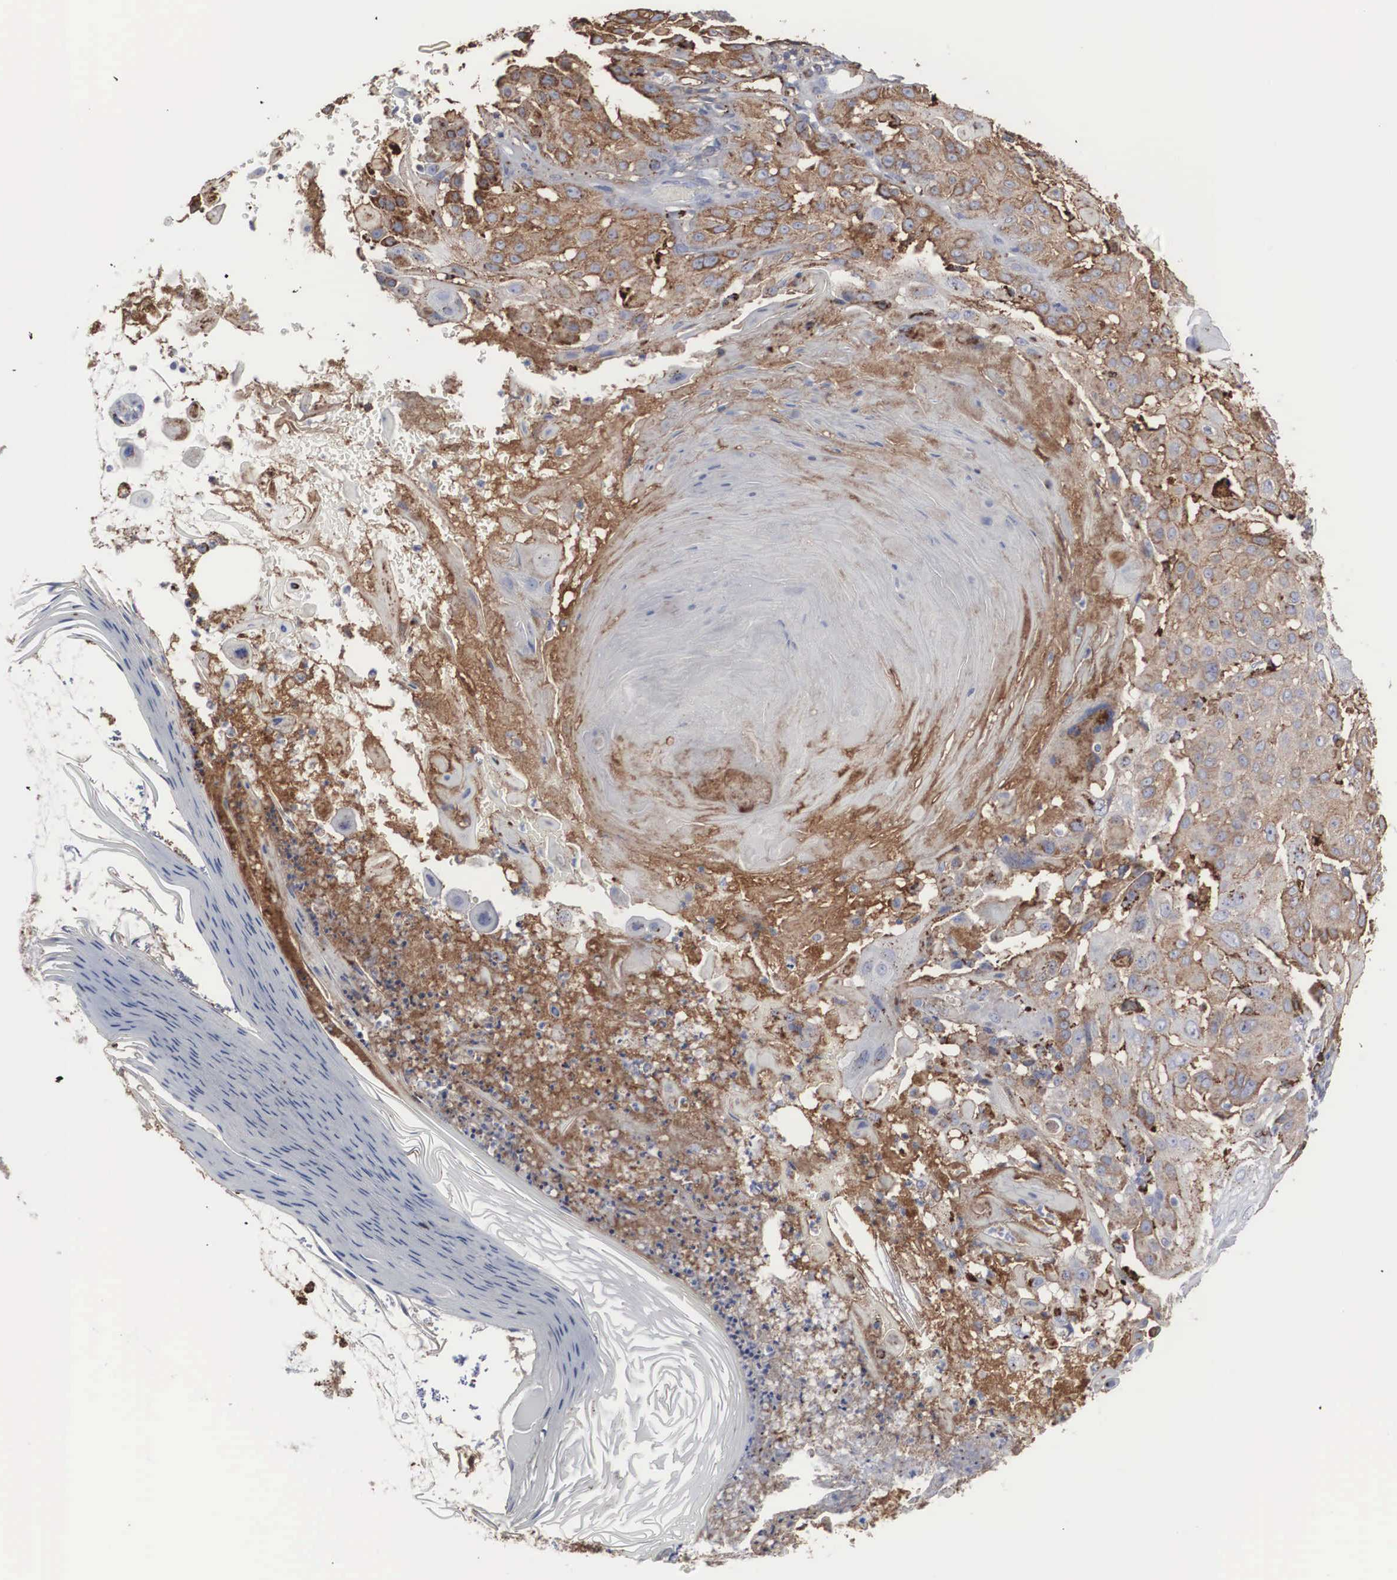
{"staining": {"intensity": "moderate", "quantity": "25%-75%", "location": "cytoplasmic/membranous"}, "tissue": "skin cancer", "cell_type": "Tumor cells", "image_type": "cancer", "snomed": [{"axis": "morphology", "description": "Squamous cell carcinoma, NOS"}, {"axis": "topography", "description": "Skin"}], "caption": "Immunohistochemical staining of squamous cell carcinoma (skin) demonstrates medium levels of moderate cytoplasmic/membranous protein positivity in about 25%-75% of tumor cells.", "gene": "LGALS3BP", "patient": {"sex": "female", "age": 89}}